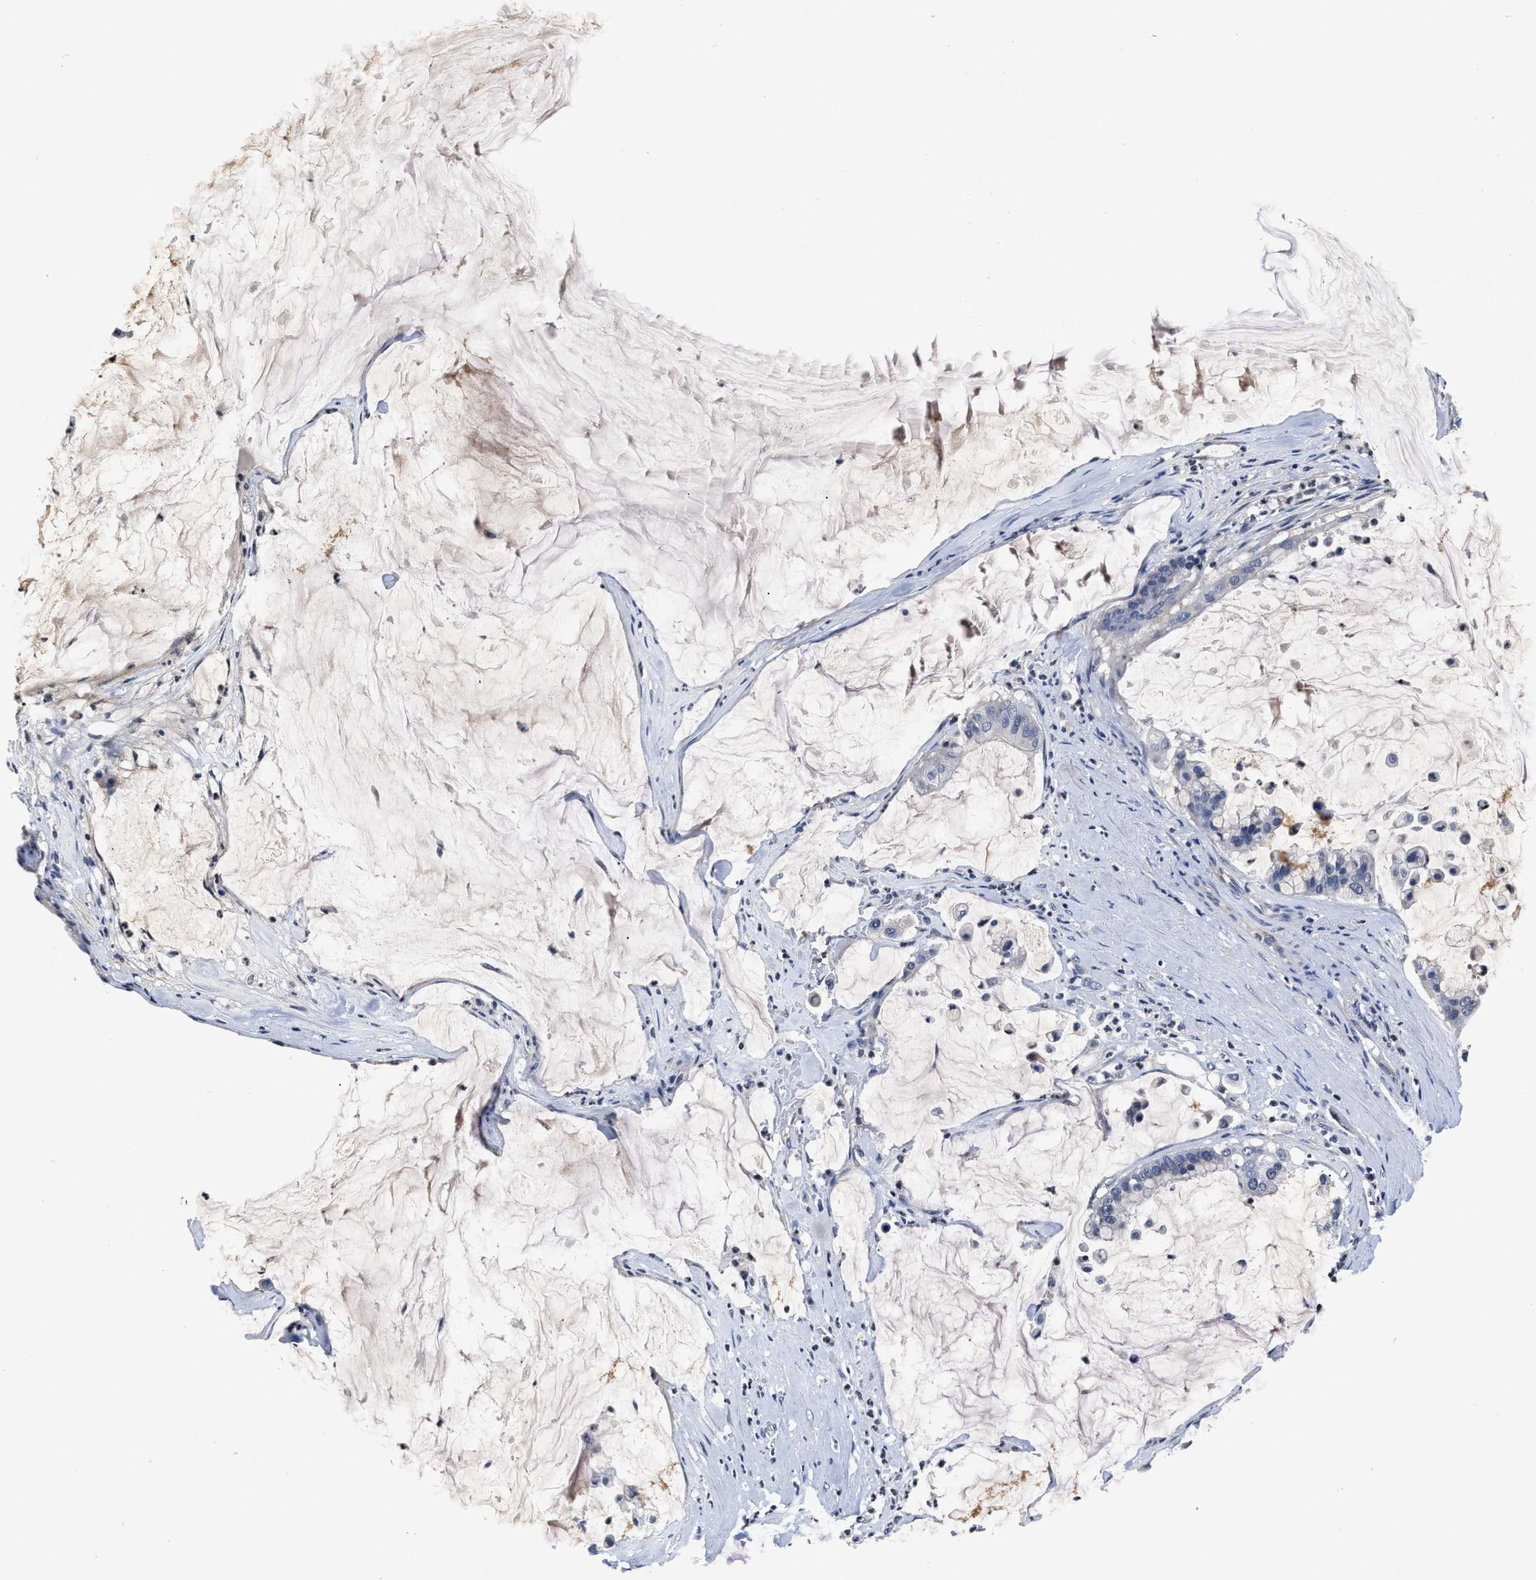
{"staining": {"intensity": "negative", "quantity": "none", "location": "none"}, "tissue": "pancreatic cancer", "cell_type": "Tumor cells", "image_type": "cancer", "snomed": [{"axis": "morphology", "description": "Adenocarcinoma, NOS"}, {"axis": "topography", "description": "Pancreas"}], "caption": "Immunohistochemistry image of pancreatic cancer stained for a protein (brown), which shows no positivity in tumor cells.", "gene": "FBLN2", "patient": {"sex": "male", "age": 41}}